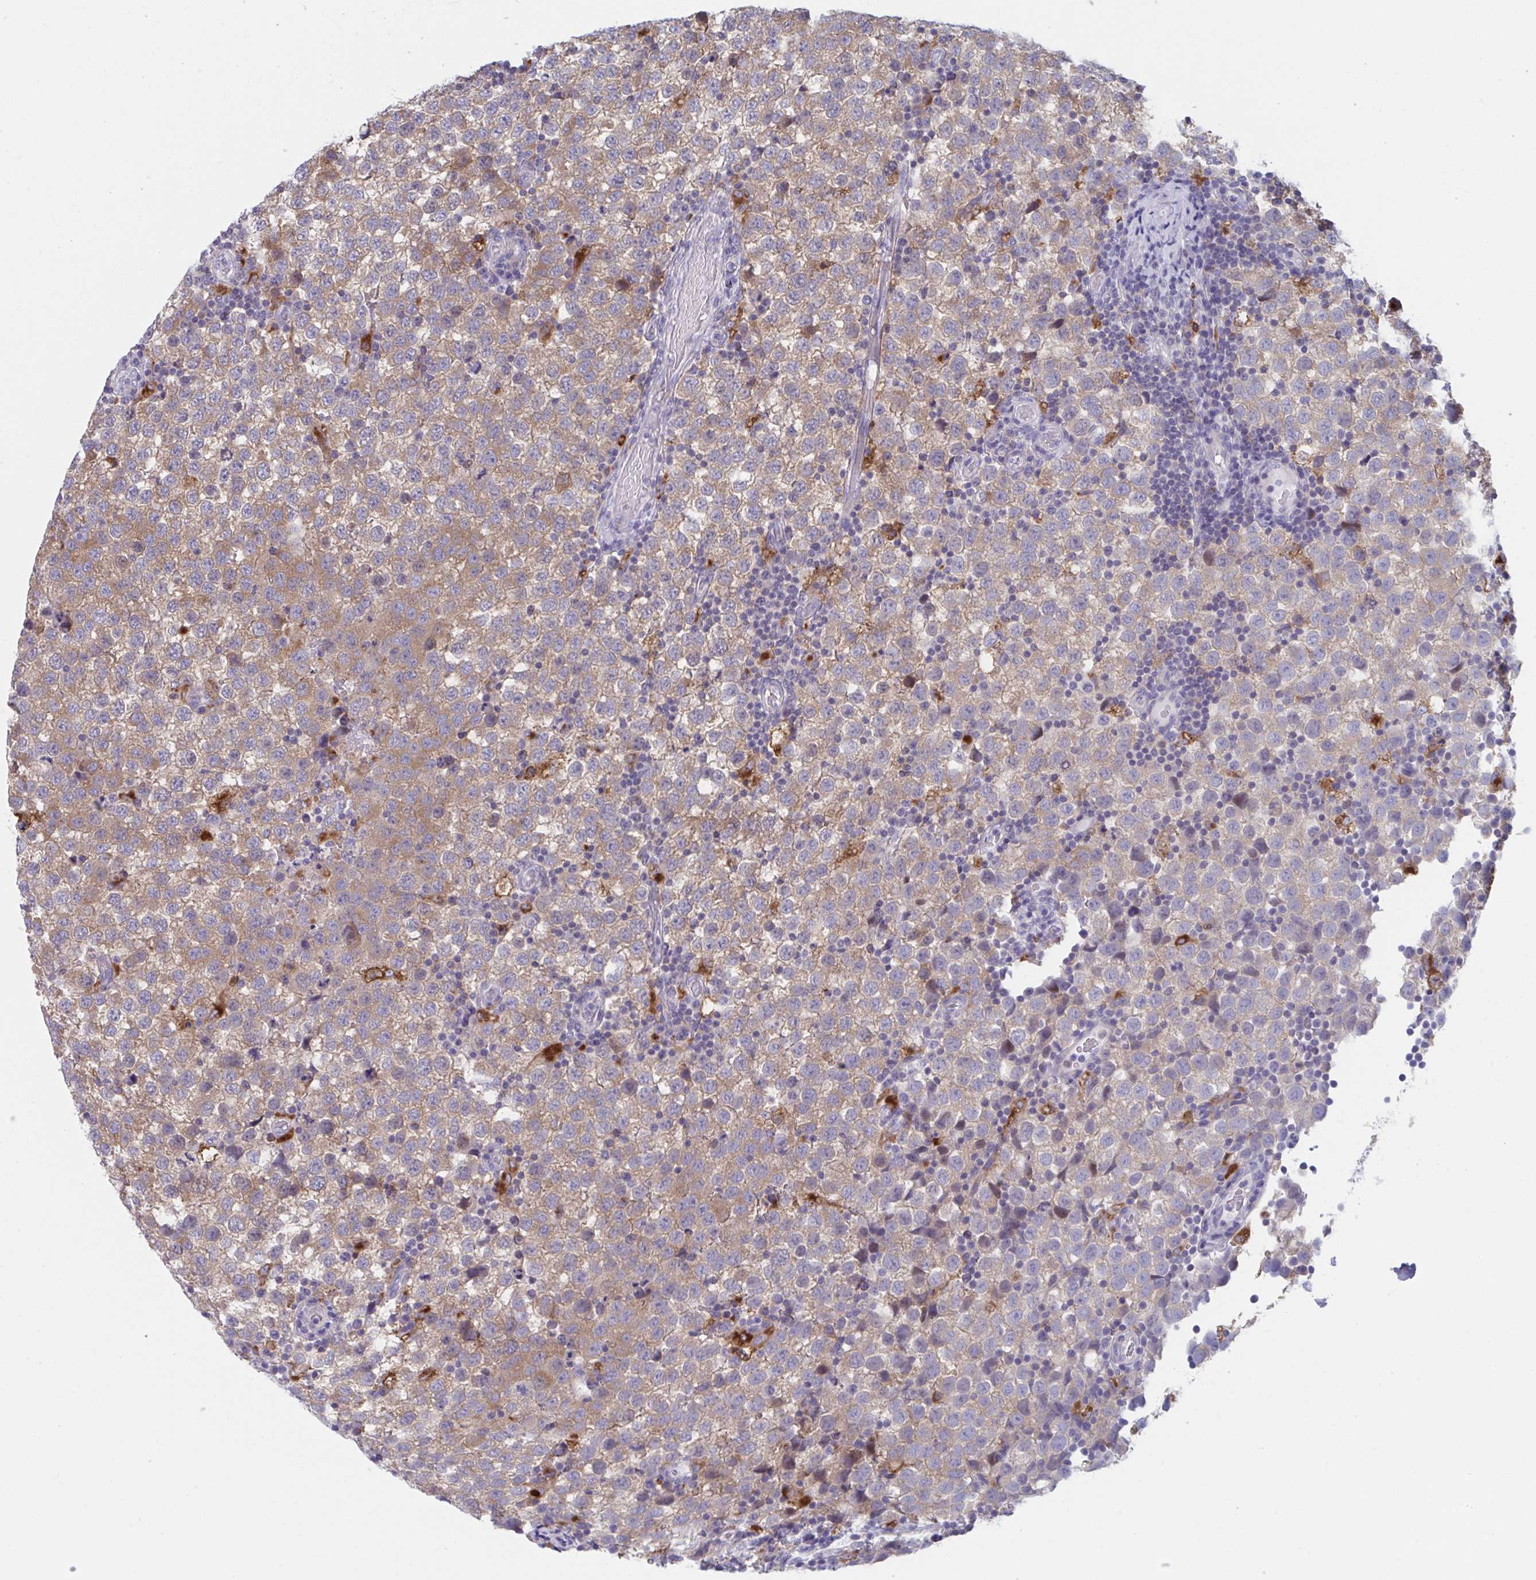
{"staining": {"intensity": "moderate", "quantity": "25%-75%", "location": "cytoplasmic/membranous"}, "tissue": "testis cancer", "cell_type": "Tumor cells", "image_type": "cancer", "snomed": [{"axis": "morphology", "description": "Seminoma, NOS"}, {"axis": "topography", "description": "Testis"}], "caption": "This is a histology image of IHC staining of testis seminoma, which shows moderate staining in the cytoplasmic/membranous of tumor cells.", "gene": "NIPSNAP1", "patient": {"sex": "male", "age": 34}}